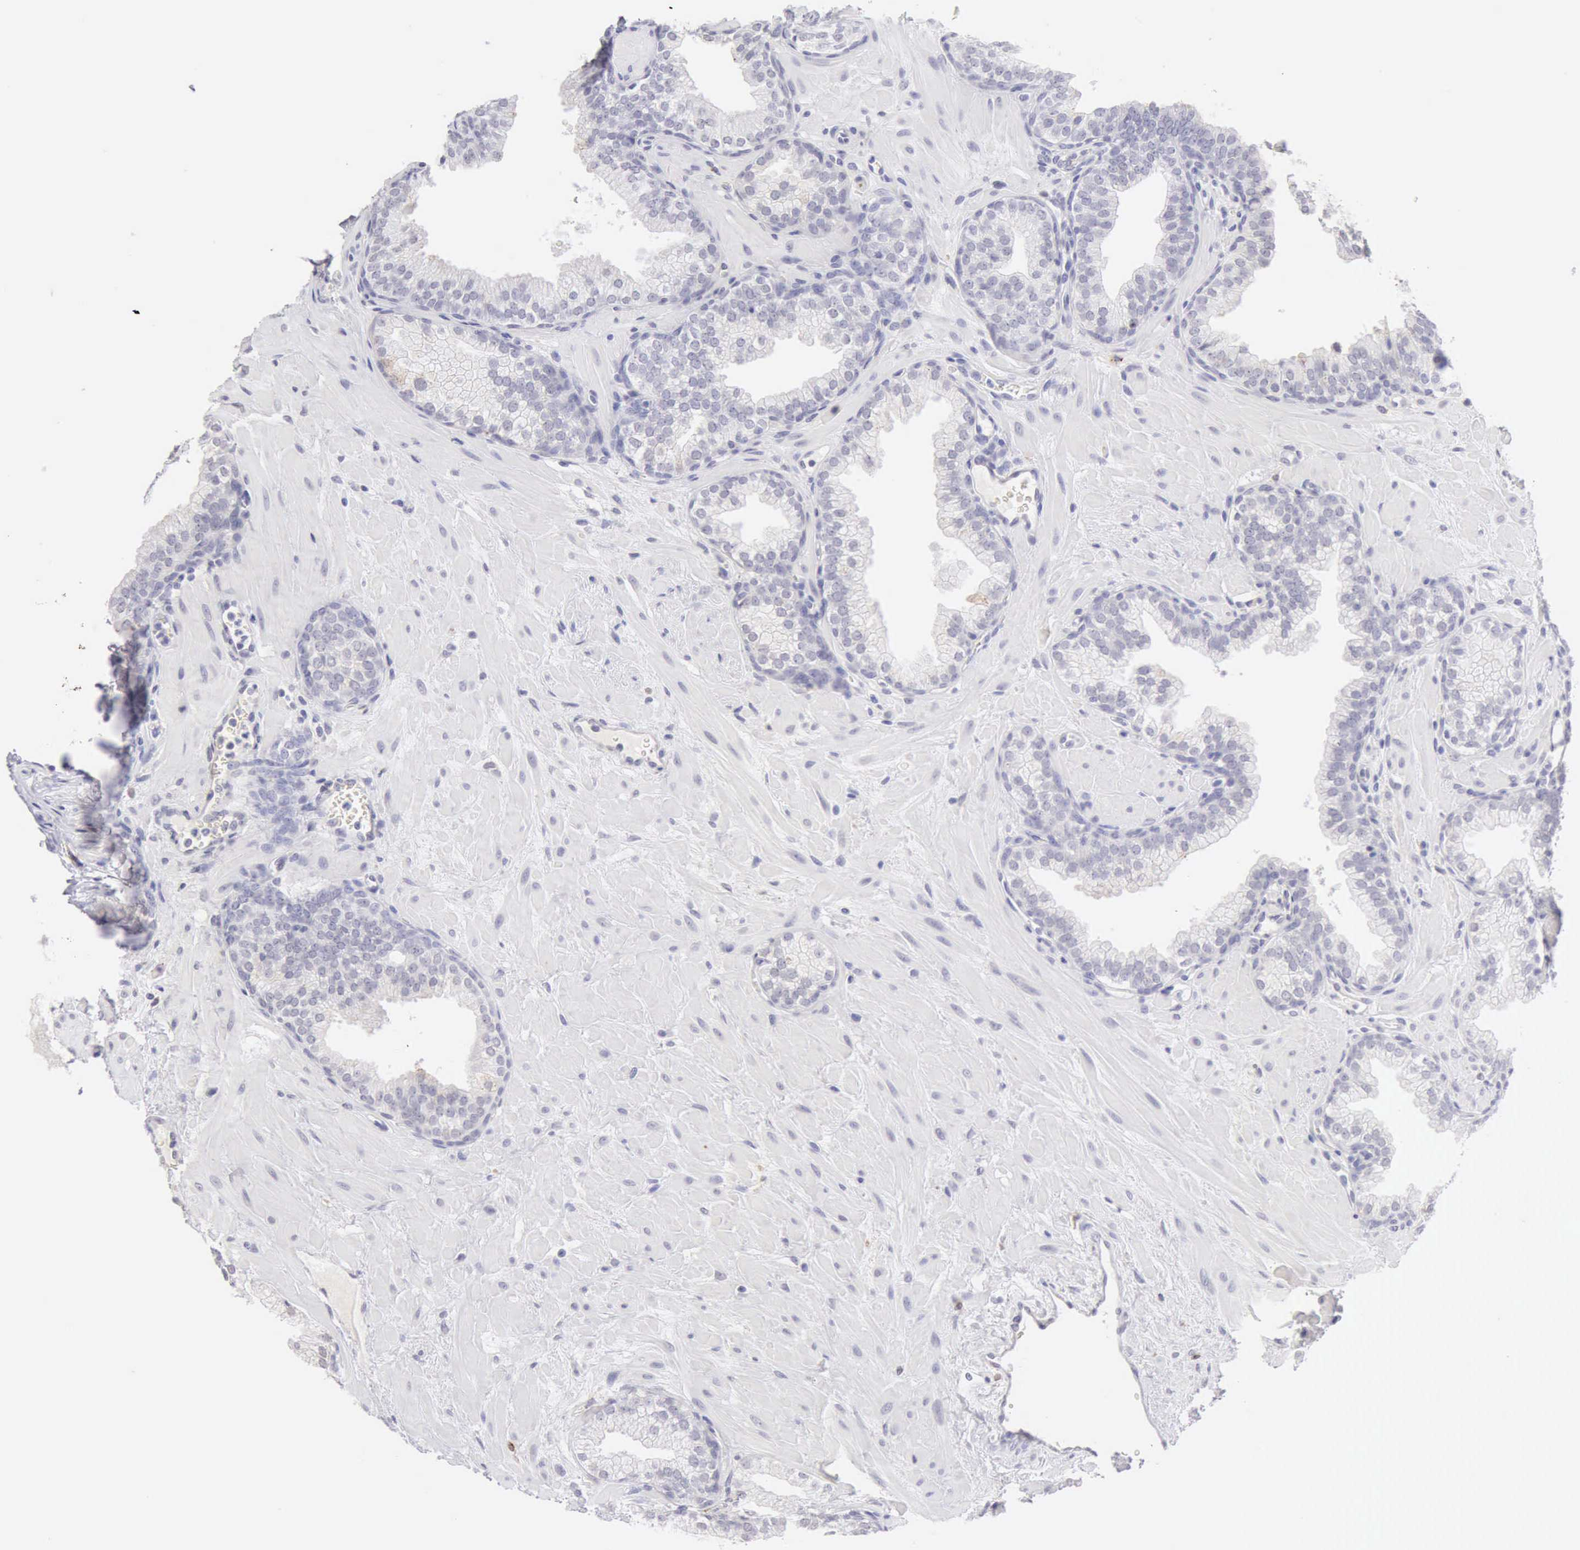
{"staining": {"intensity": "weak", "quantity": "<25%", "location": "cytoplasmic/membranous"}, "tissue": "prostate", "cell_type": "Glandular cells", "image_type": "normal", "snomed": [{"axis": "morphology", "description": "Normal tissue, NOS"}, {"axis": "topography", "description": "Prostate"}], "caption": "Glandular cells show no significant staining in normal prostate. (DAB (3,3'-diaminobenzidine) immunohistochemistry (IHC) with hematoxylin counter stain).", "gene": "RNASE1", "patient": {"sex": "male", "age": 60}}